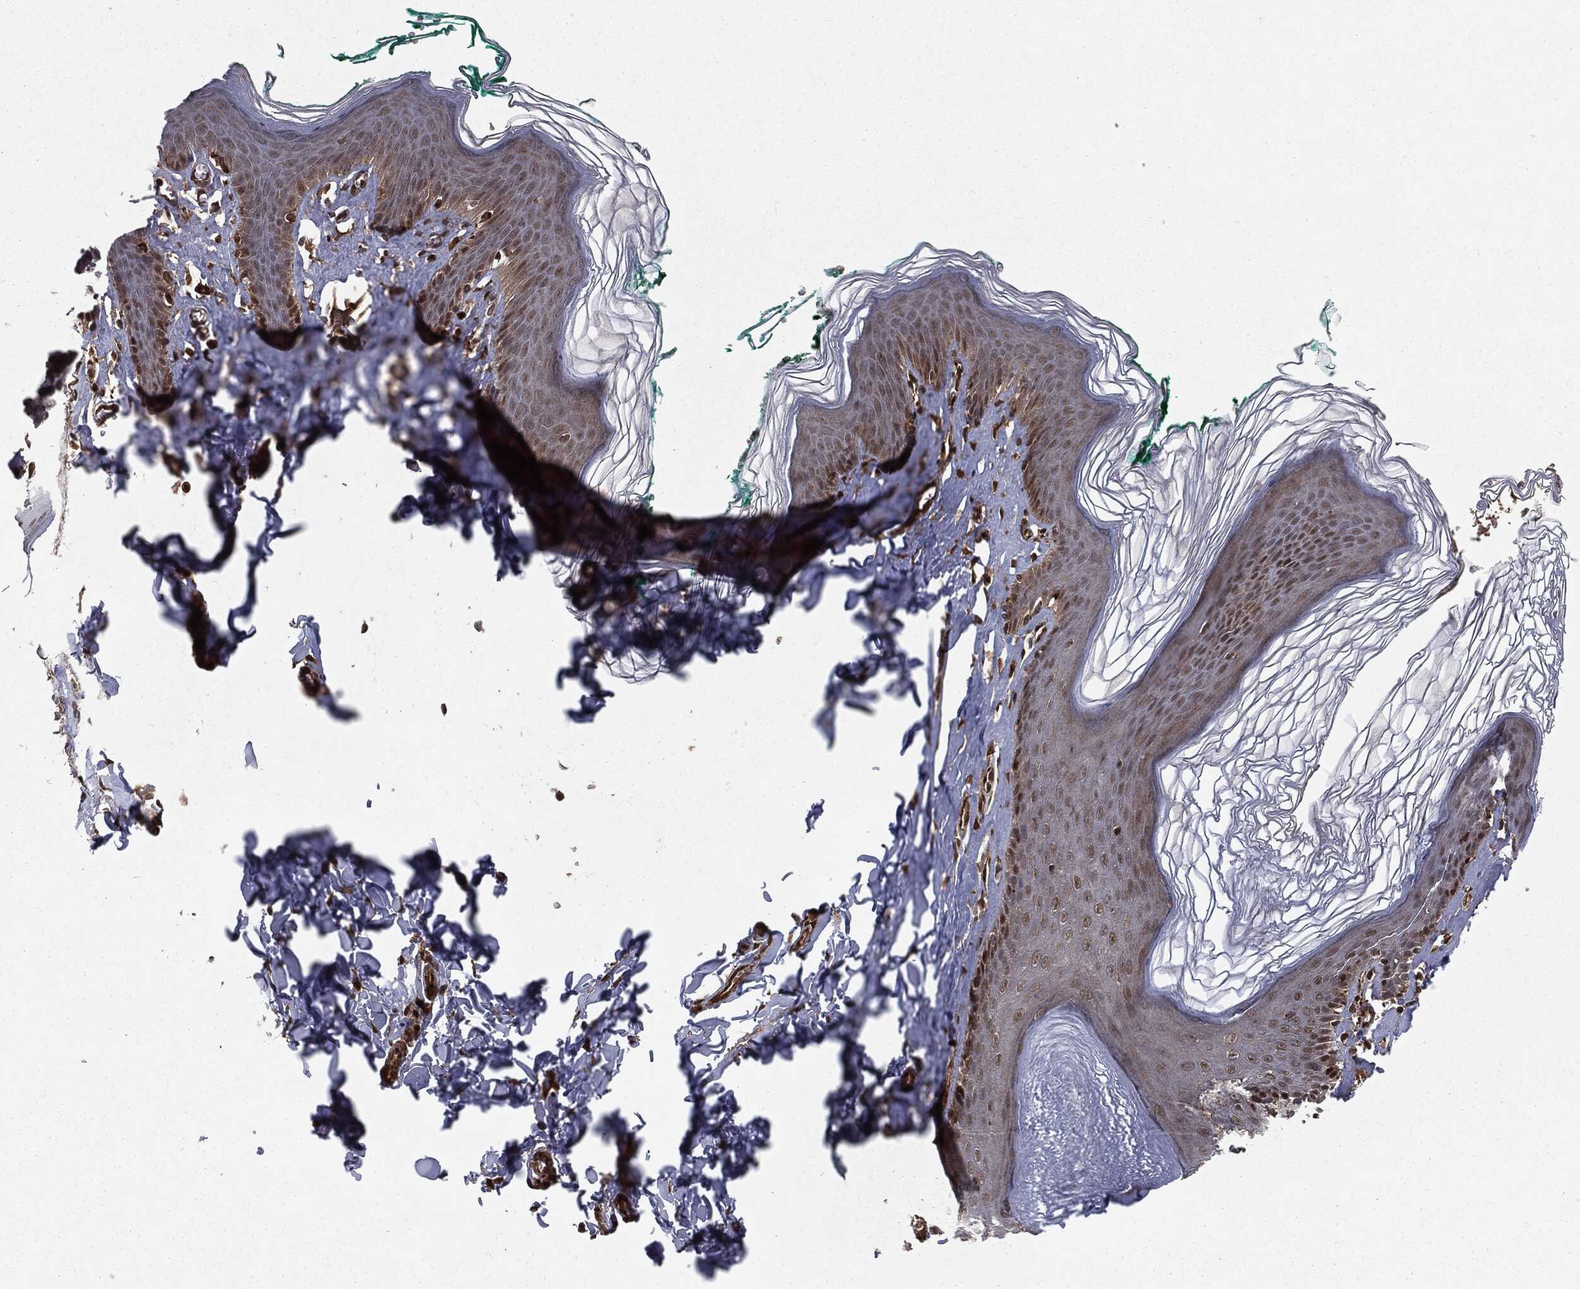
{"staining": {"intensity": "strong", "quantity": "<25%", "location": "nuclear"}, "tissue": "skin", "cell_type": "Epidermal cells", "image_type": "normal", "snomed": [{"axis": "morphology", "description": "Normal tissue, NOS"}, {"axis": "topography", "description": "Vulva"}], "caption": "IHC photomicrograph of benign skin: skin stained using IHC reveals medium levels of strong protein expression localized specifically in the nuclear of epidermal cells, appearing as a nuclear brown color.", "gene": "RANBP9", "patient": {"sex": "female", "age": 66}}